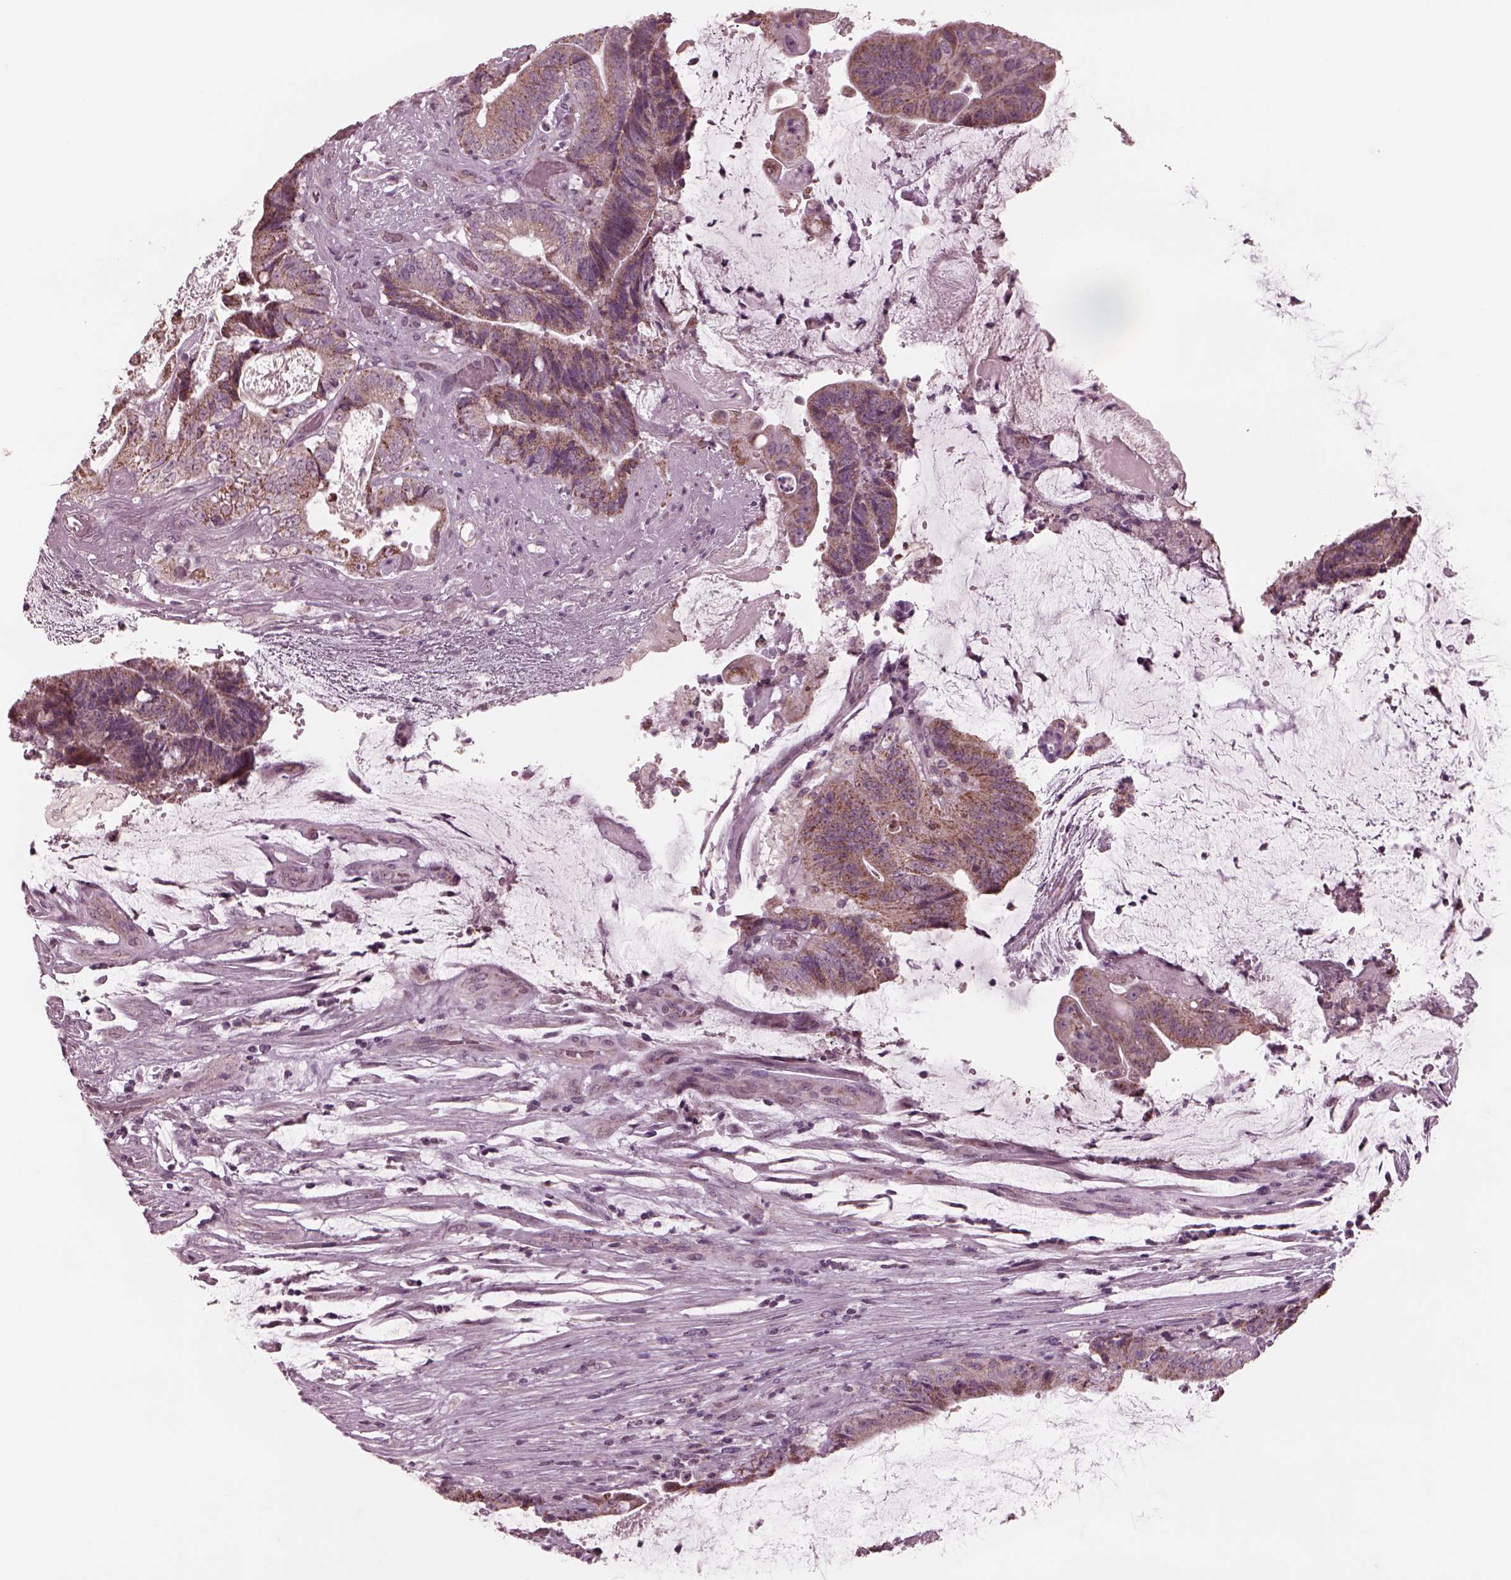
{"staining": {"intensity": "moderate", "quantity": ">75%", "location": "cytoplasmic/membranous"}, "tissue": "colorectal cancer", "cell_type": "Tumor cells", "image_type": "cancer", "snomed": [{"axis": "morphology", "description": "Adenocarcinoma, NOS"}, {"axis": "topography", "description": "Colon"}], "caption": "A brown stain labels moderate cytoplasmic/membranous positivity of a protein in colorectal adenocarcinoma tumor cells.", "gene": "CELSR3", "patient": {"sex": "female", "age": 43}}